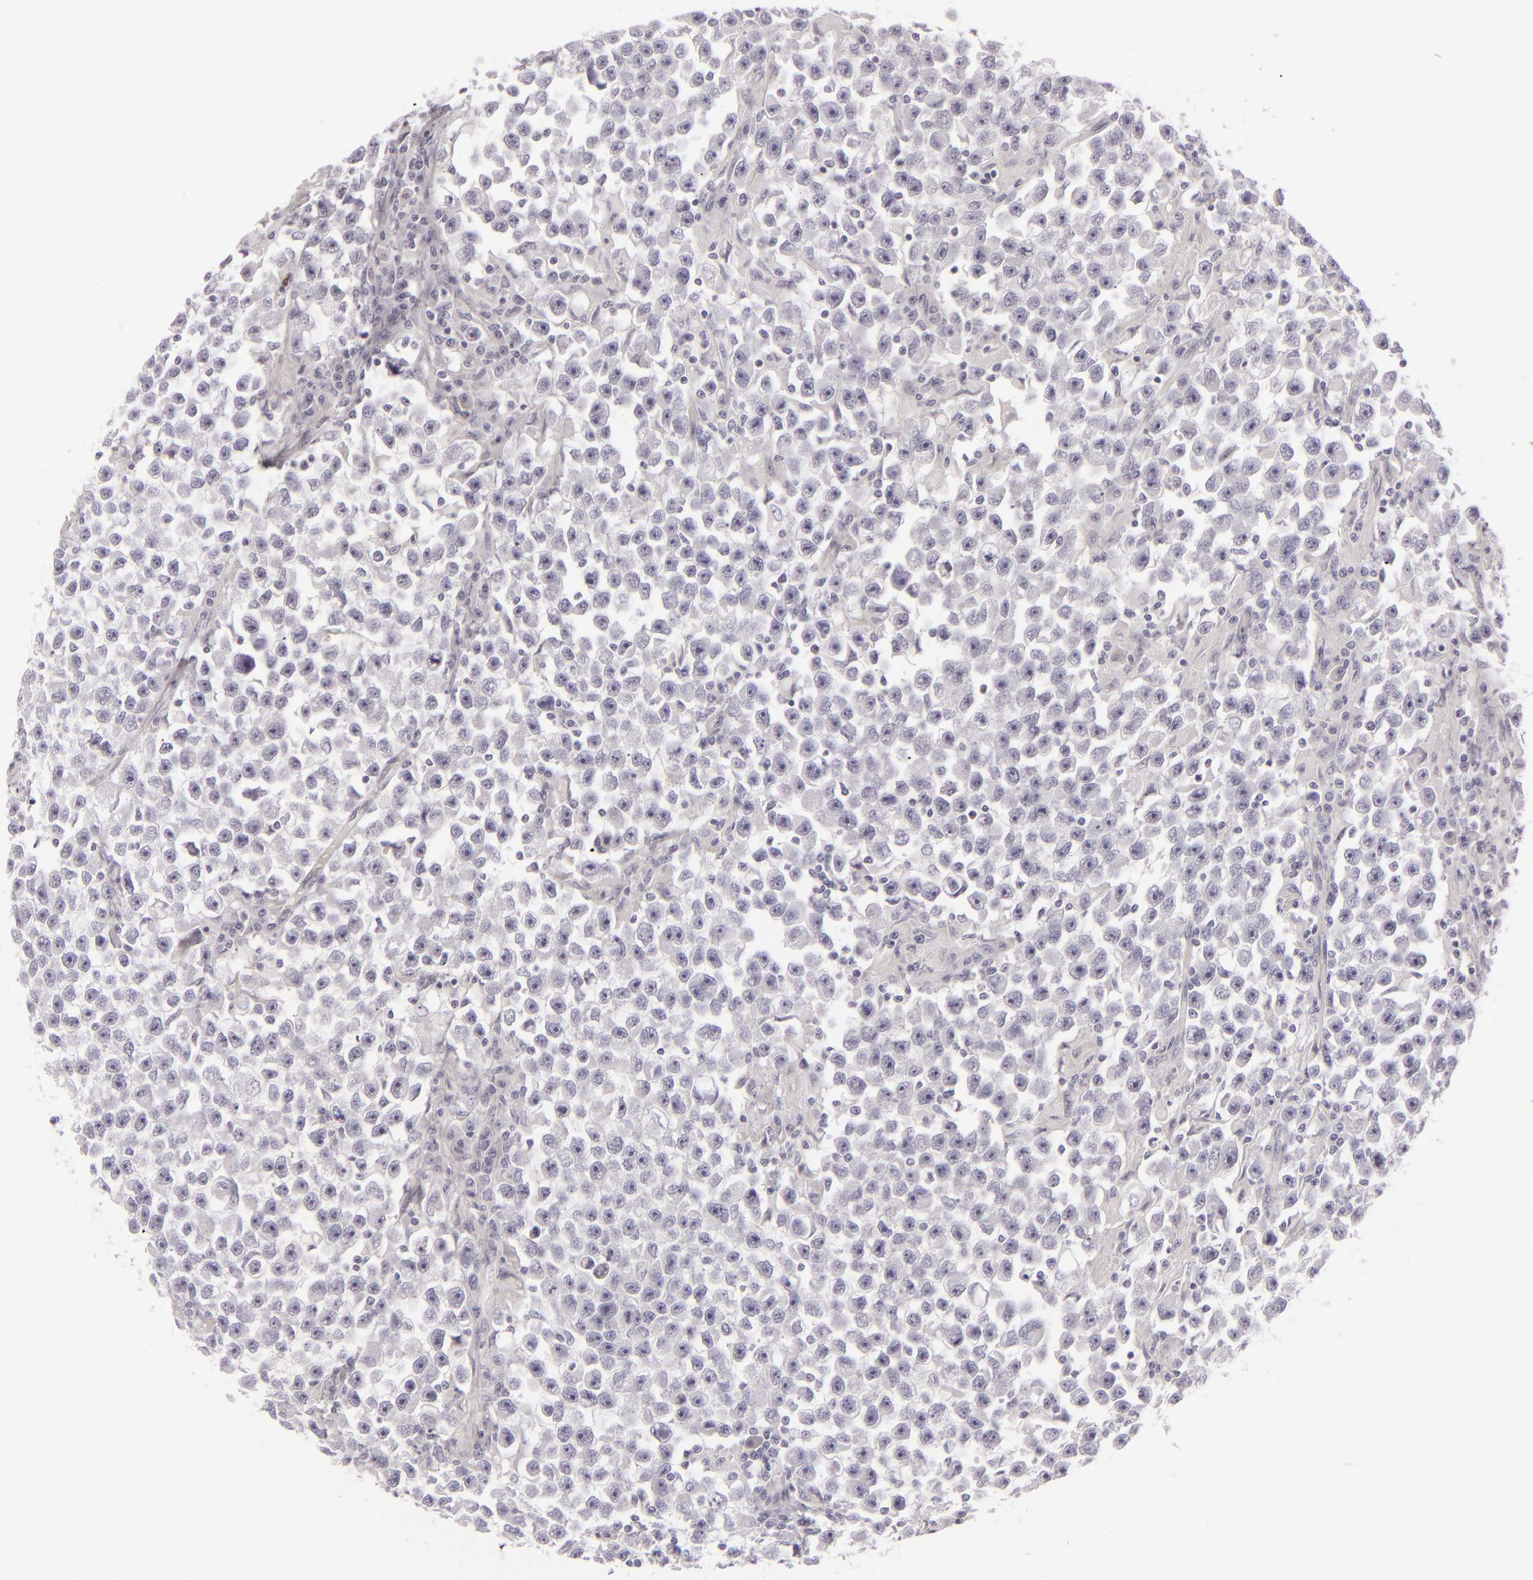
{"staining": {"intensity": "negative", "quantity": "none", "location": "none"}, "tissue": "testis cancer", "cell_type": "Tumor cells", "image_type": "cancer", "snomed": [{"axis": "morphology", "description": "Seminoma, NOS"}, {"axis": "topography", "description": "Testis"}], "caption": "An immunohistochemistry (IHC) micrograph of testis cancer (seminoma) is shown. There is no staining in tumor cells of testis cancer (seminoma).", "gene": "CDX2", "patient": {"sex": "male", "age": 33}}